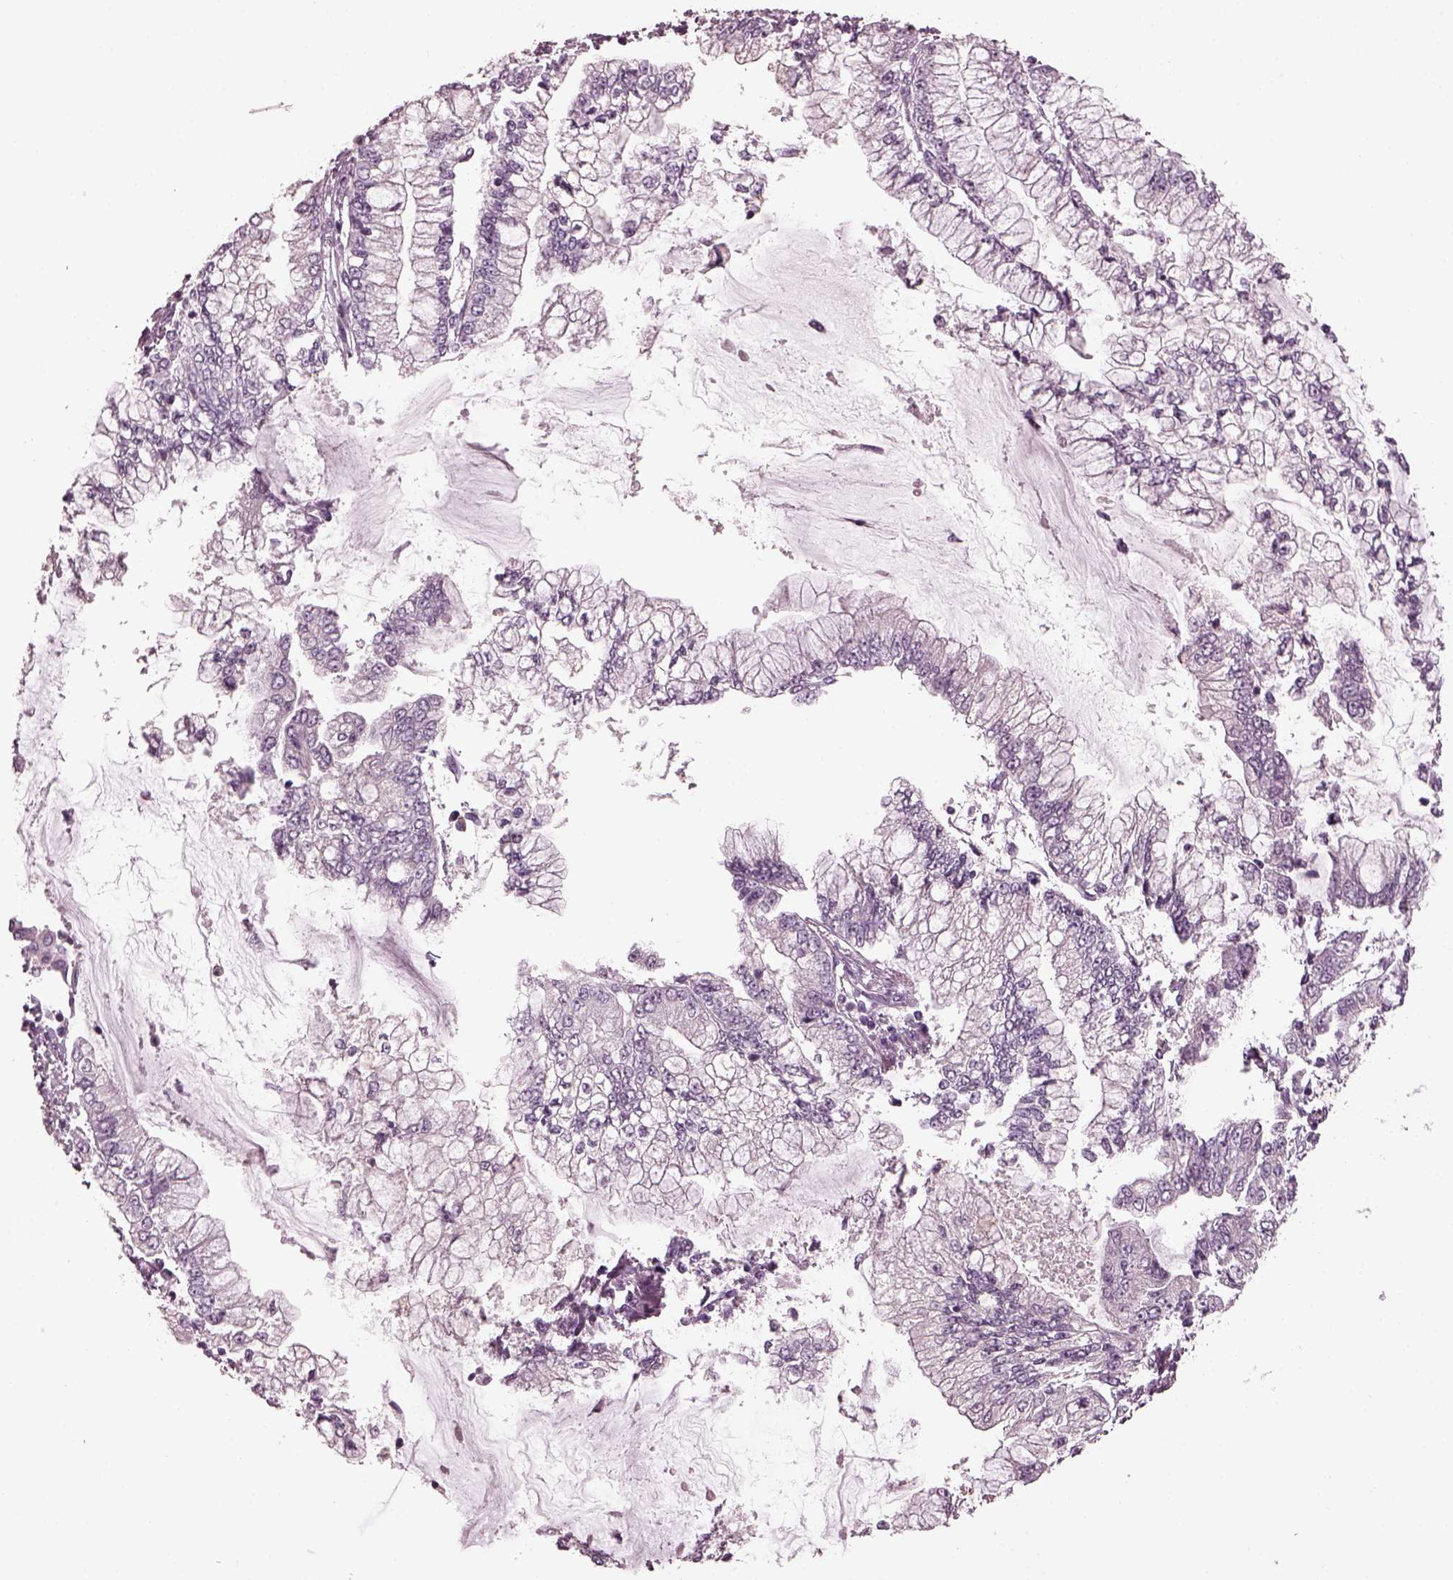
{"staining": {"intensity": "negative", "quantity": "none", "location": "none"}, "tissue": "stomach cancer", "cell_type": "Tumor cells", "image_type": "cancer", "snomed": [{"axis": "morphology", "description": "Adenocarcinoma, NOS"}, {"axis": "topography", "description": "Stomach, upper"}], "caption": "High magnification brightfield microscopy of adenocarcinoma (stomach) stained with DAB (brown) and counterstained with hematoxylin (blue): tumor cells show no significant expression.", "gene": "RCVRN", "patient": {"sex": "female", "age": 74}}